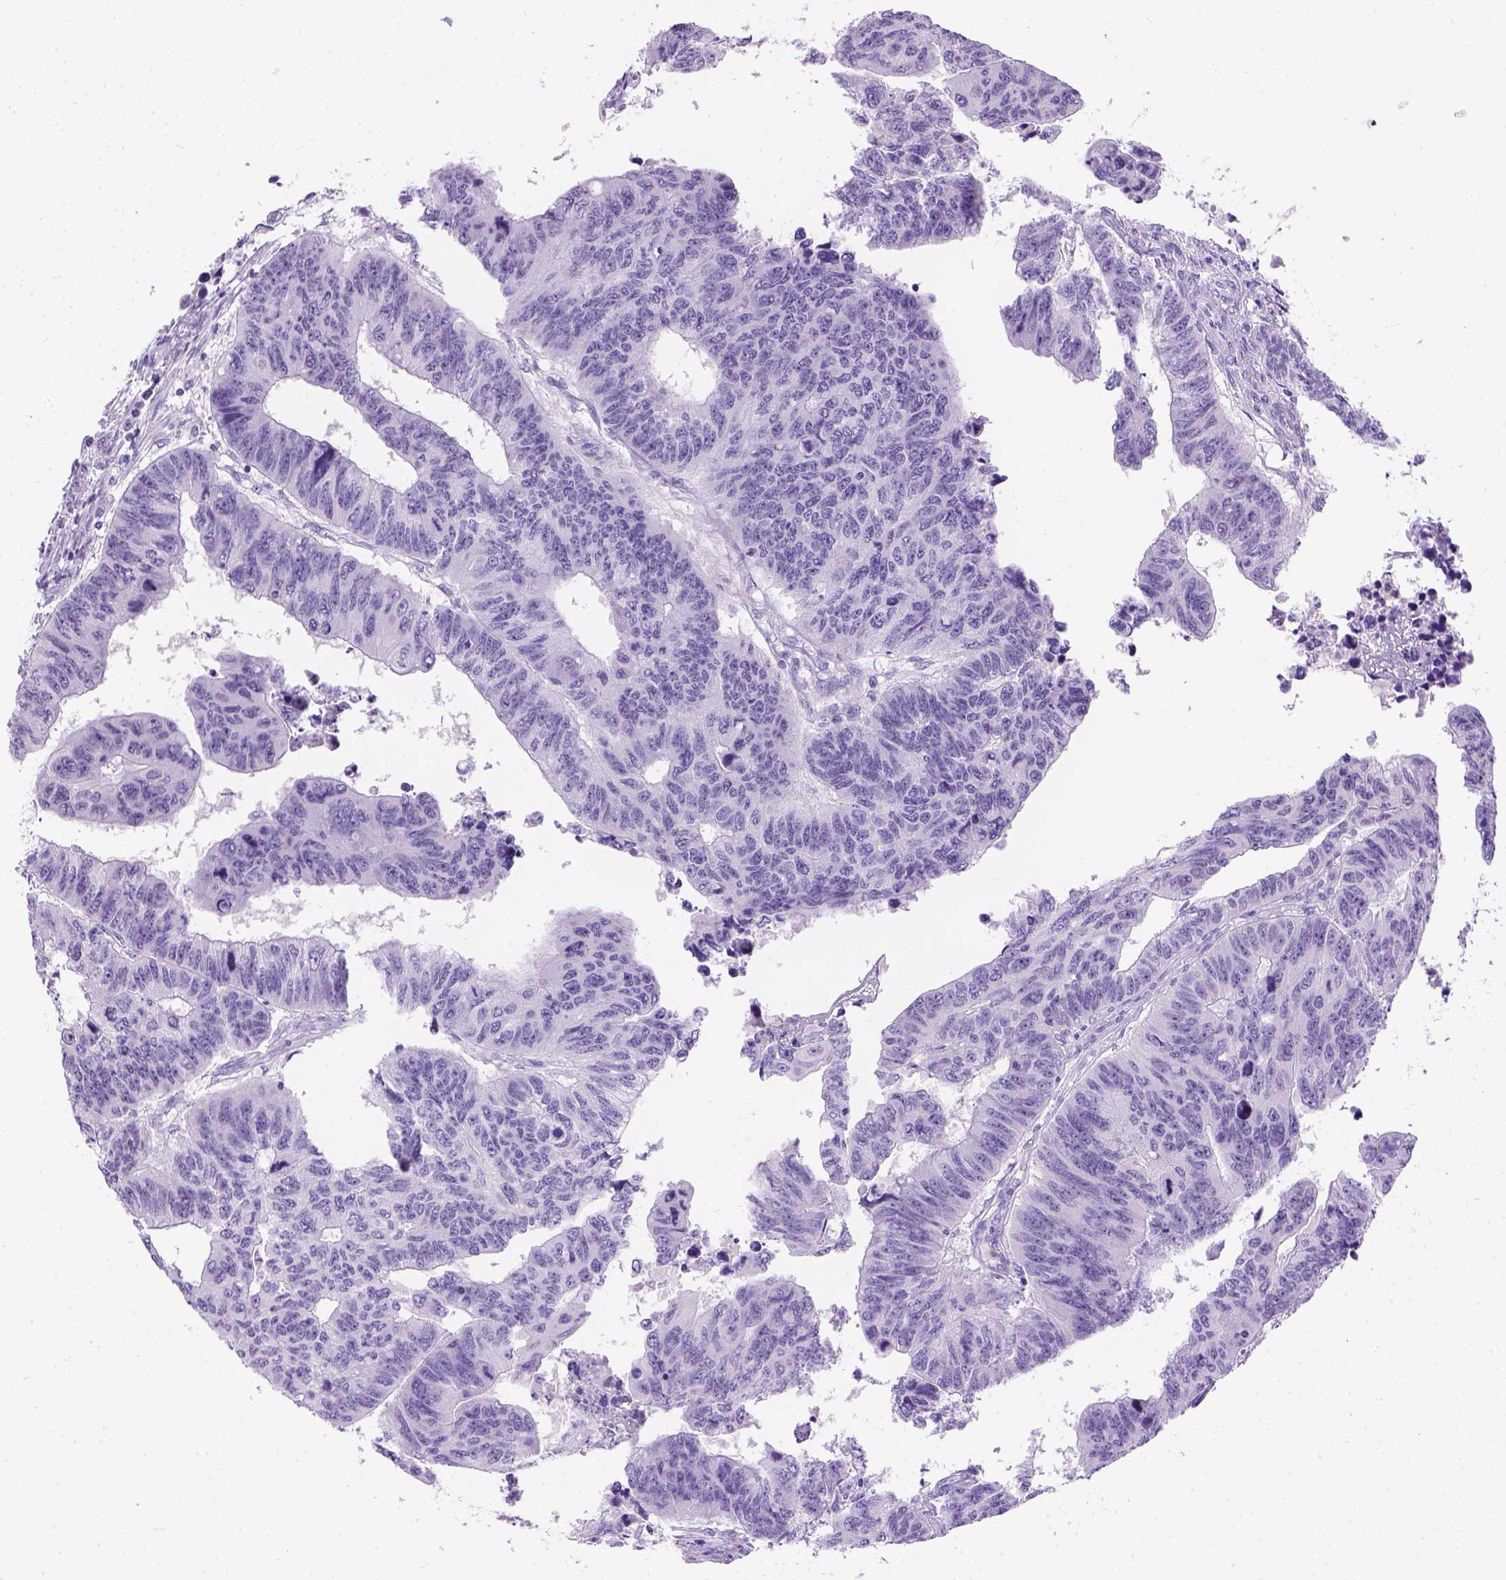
{"staining": {"intensity": "negative", "quantity": "none", "location": "none"}, "tissue": "colorectal cancer", "cell_type": "Tumor cells", "image_type": "cancer", "snomed": [{"axis": "morphology", "description": "Adenocarcinoma, NOS"}, {"axis": "topography", "description": "Rectum"}], "caption": "IHC photomicrograph of neoplastic tissue: adenocarcinoma (colorectal) stained with DAB (3,3'-diaminobenzidine) reveals no significant protein staining in tumor cells.", "gene": "TMEM38A", "patient": {"sex": "female", "age": 85}}